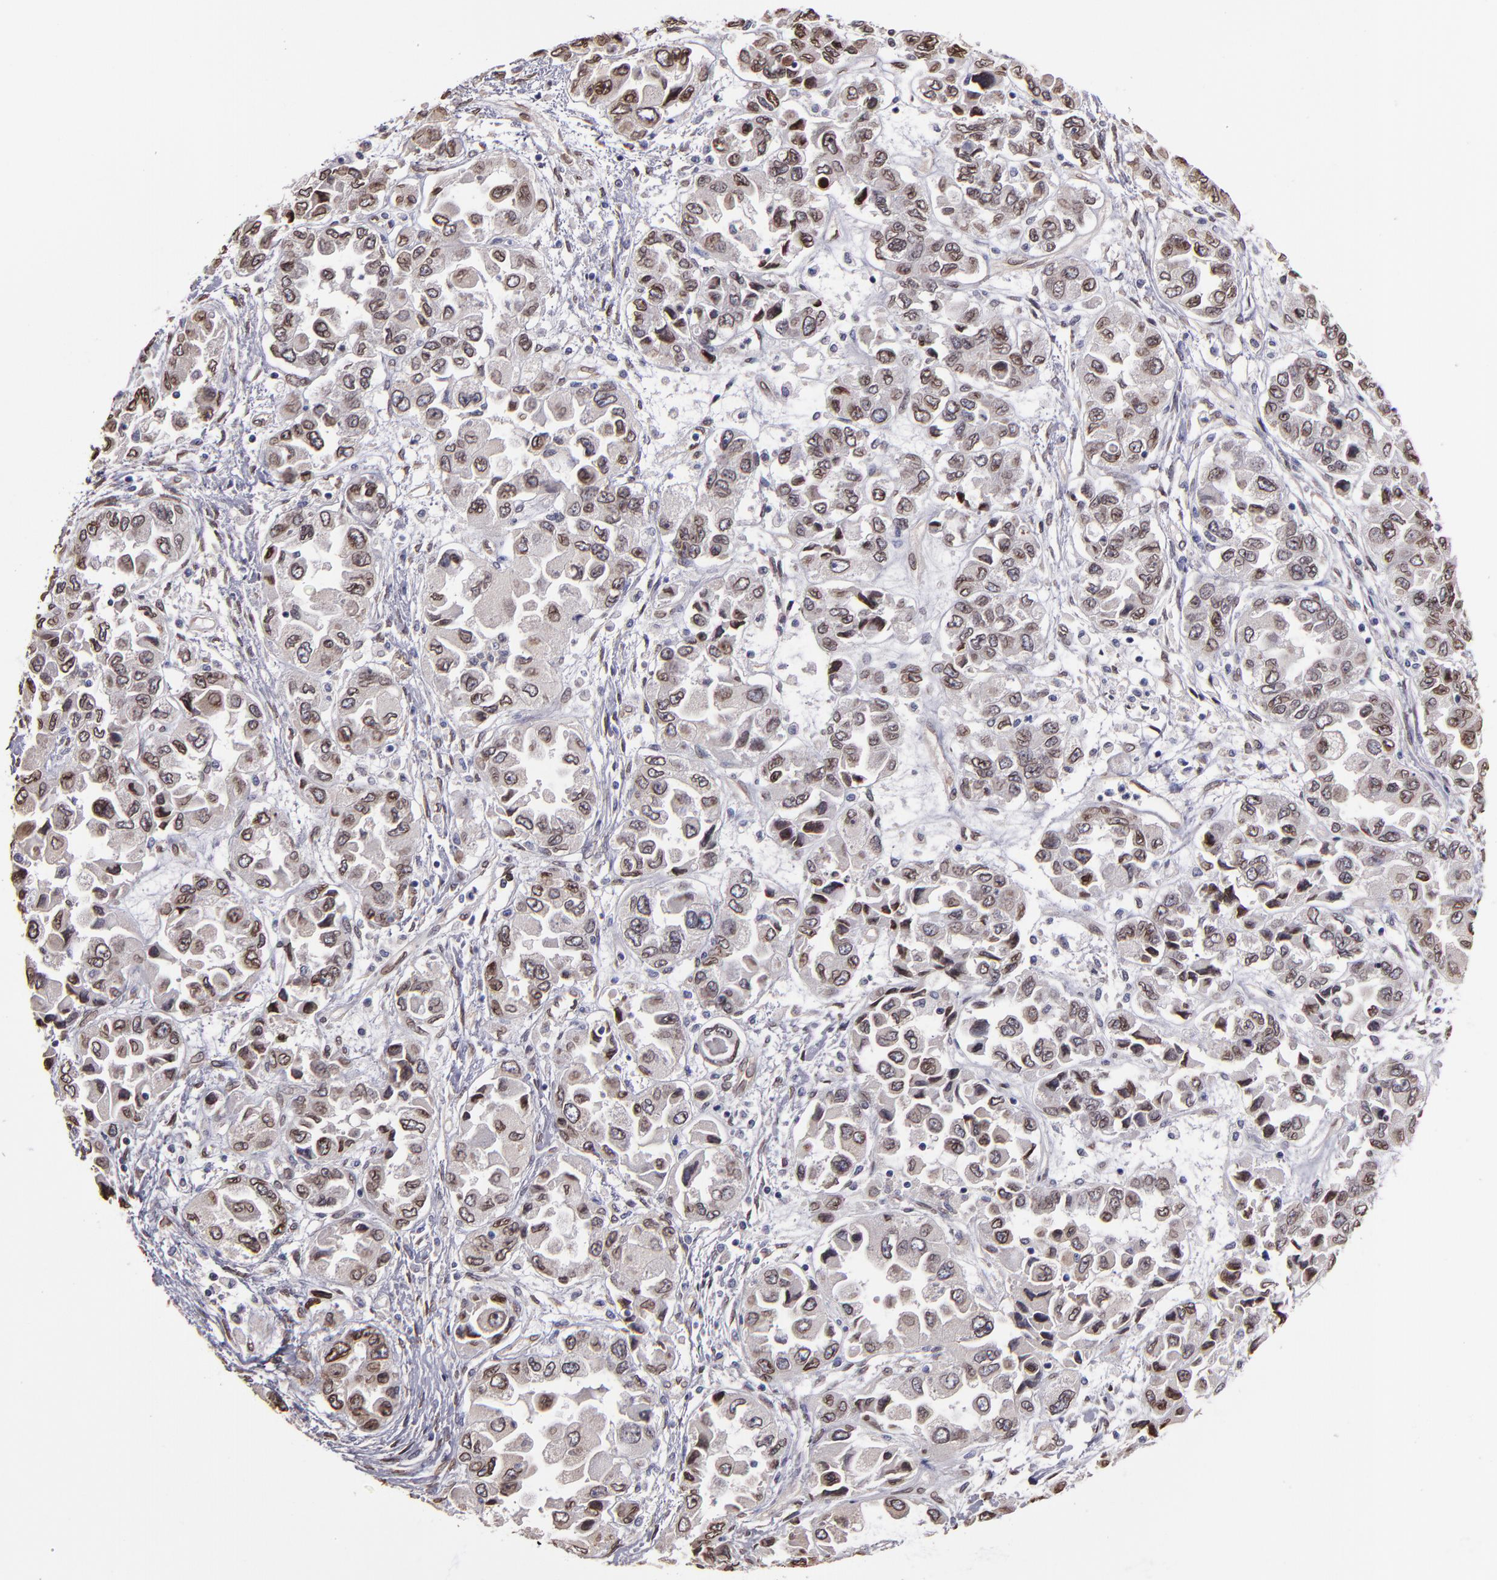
{"staining": {"intensity": "weak", "quantity": ">75%", "location": "cytoplasmic/membranous,nuclear"}, "tissue": "ovarian cancer", "cell_type": "Tumor cells", "image_type": "cancer", "snomed": [{"axis": "morphology", "description": "Cystadenocarcinoma, serous, NOS"}, {"axis": "topography", "description": "Ovary"}], "caption": "A micrograph showing weak cytoplasmic/membranous and nuclear expression in approximately >75% of tumor cells in ovarian cancer, as visualized by brown immunohistochemical staining.", "gene": "PUM3", "patient": {"sex": "female", "age": 84}}